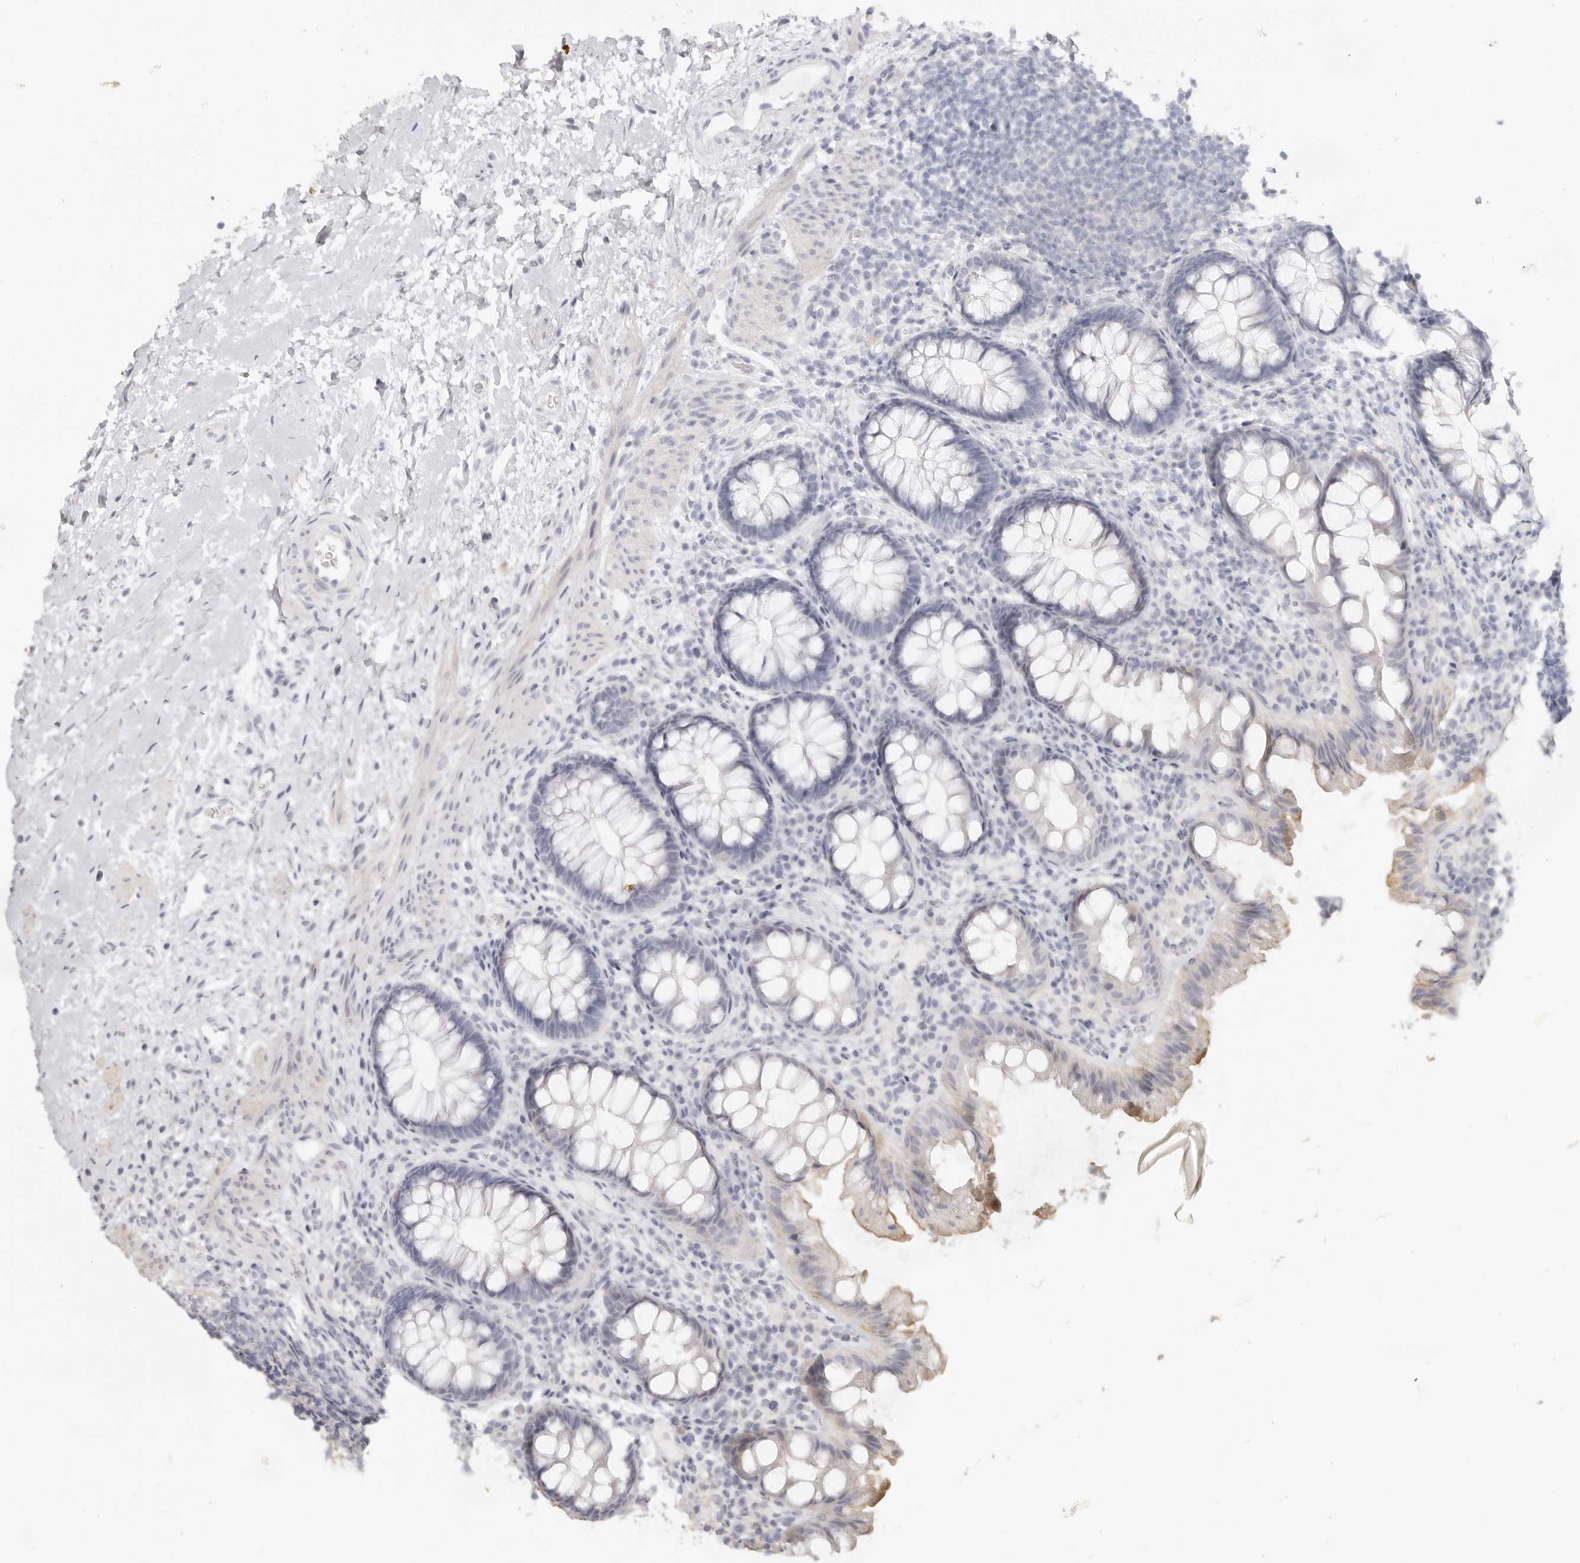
{"staining": {"intensity": "negative", "quantity": "none", "location": "none"}, "tissue": "colon", "cell_type": "Endothelial cells", "image_type": "normal", "snomed": [{"axis": "morphology", "description": "Normal tissue, NOS"}, {"axis": "topography", "description": "Colon"}], "caption": "Human colon stained for a protein using IHC reveals no positivity in endothelial cells.", "gene": "RXFP1", "patient": {"sex": "female", "age": 62}}